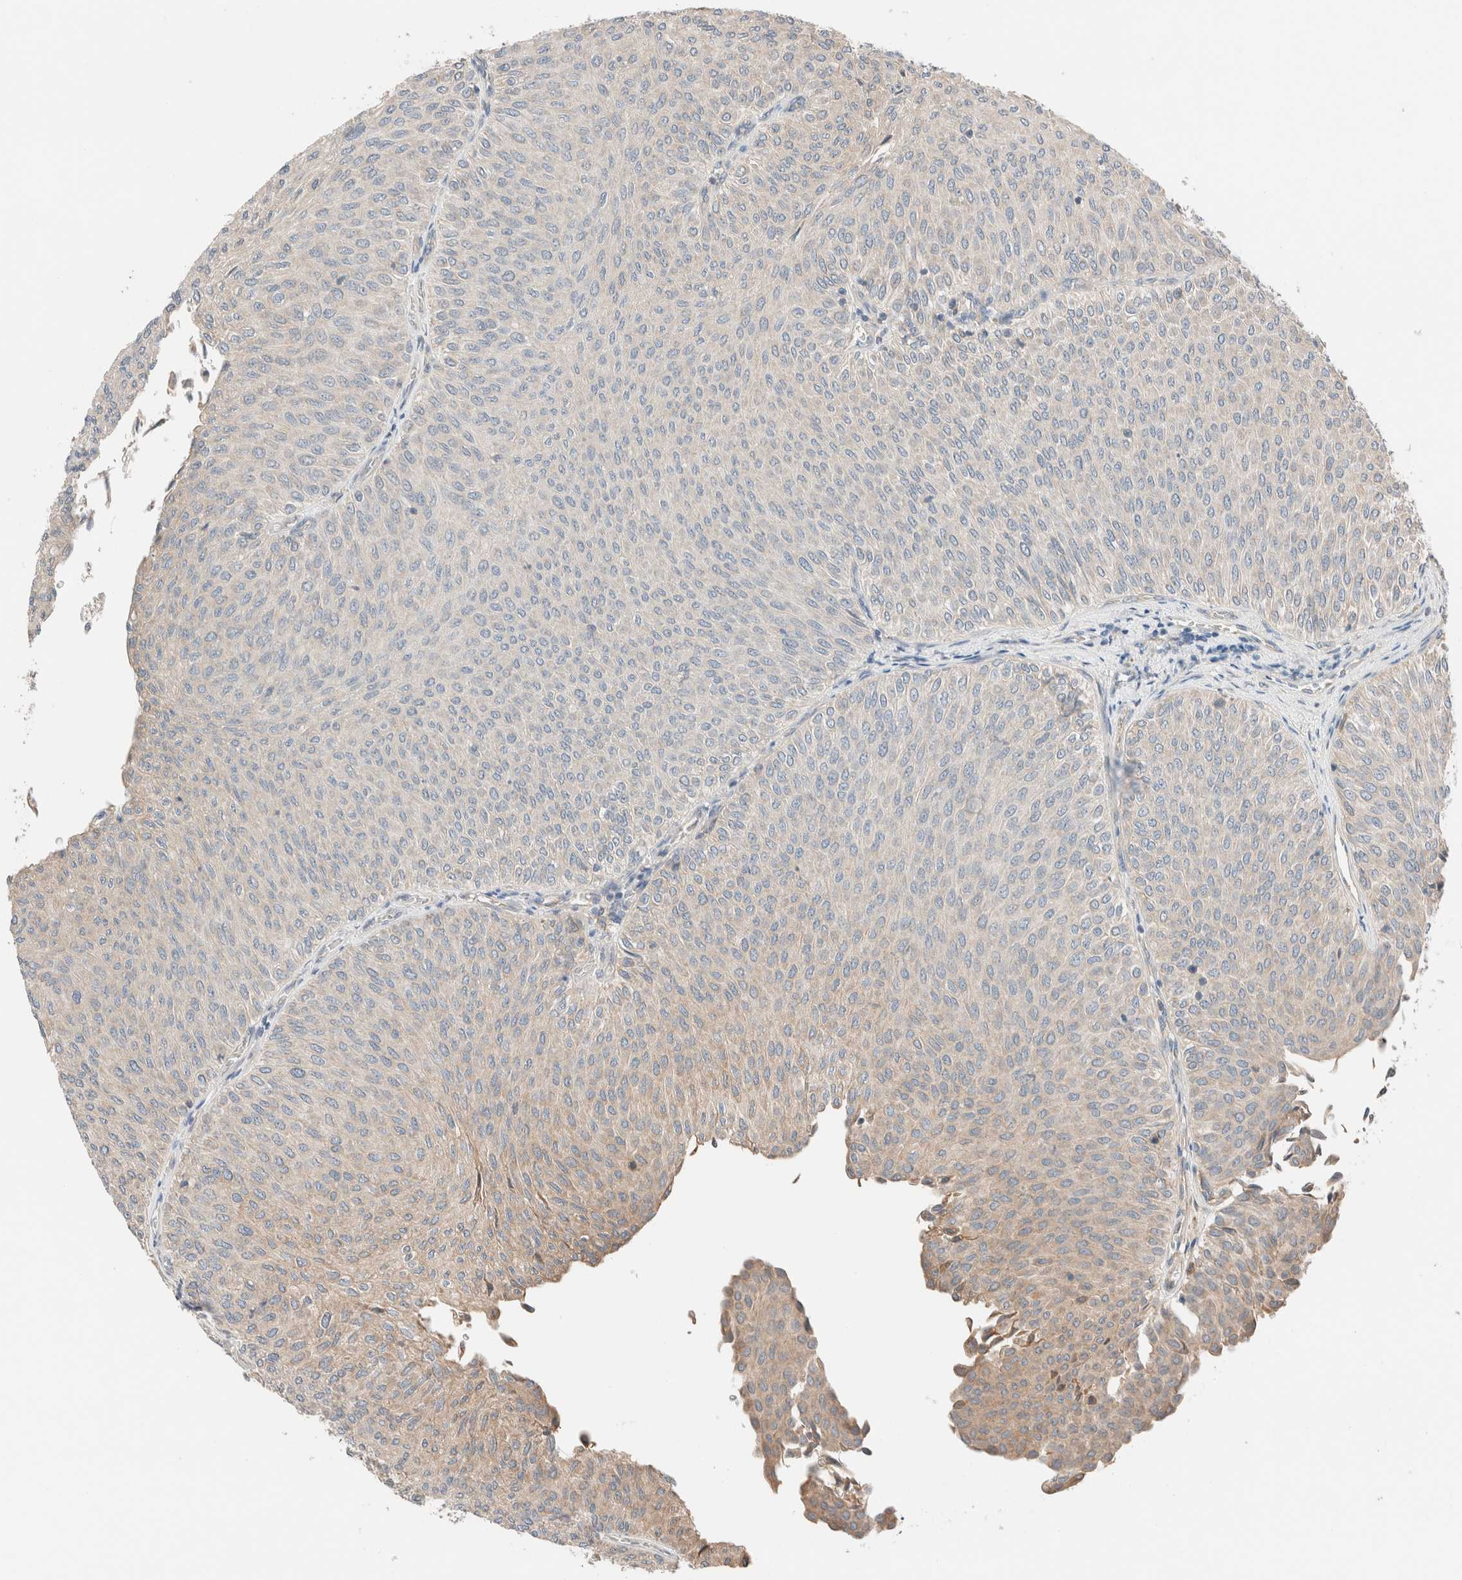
{"staining": {"intensity": "weak", "quantity": "<25%", "location": "cytoplasmic/membranous"}, "tissue": "urothelial cancer", "cell_type": "Tumor cells", "image_type": "cancer", "snomed": [{"axis": "morphology", "description": "Urothelial carcinoma, Low grade"}, {"axis": "topography", "description": "Urinary bladder"}], "caption": "Immunohistochemical staining of urothelial carcinoma (low-grade) shows no significant expression in tumor cells.", "gene": "PCM1", "patient": {"sex": "male", "age": 78}}